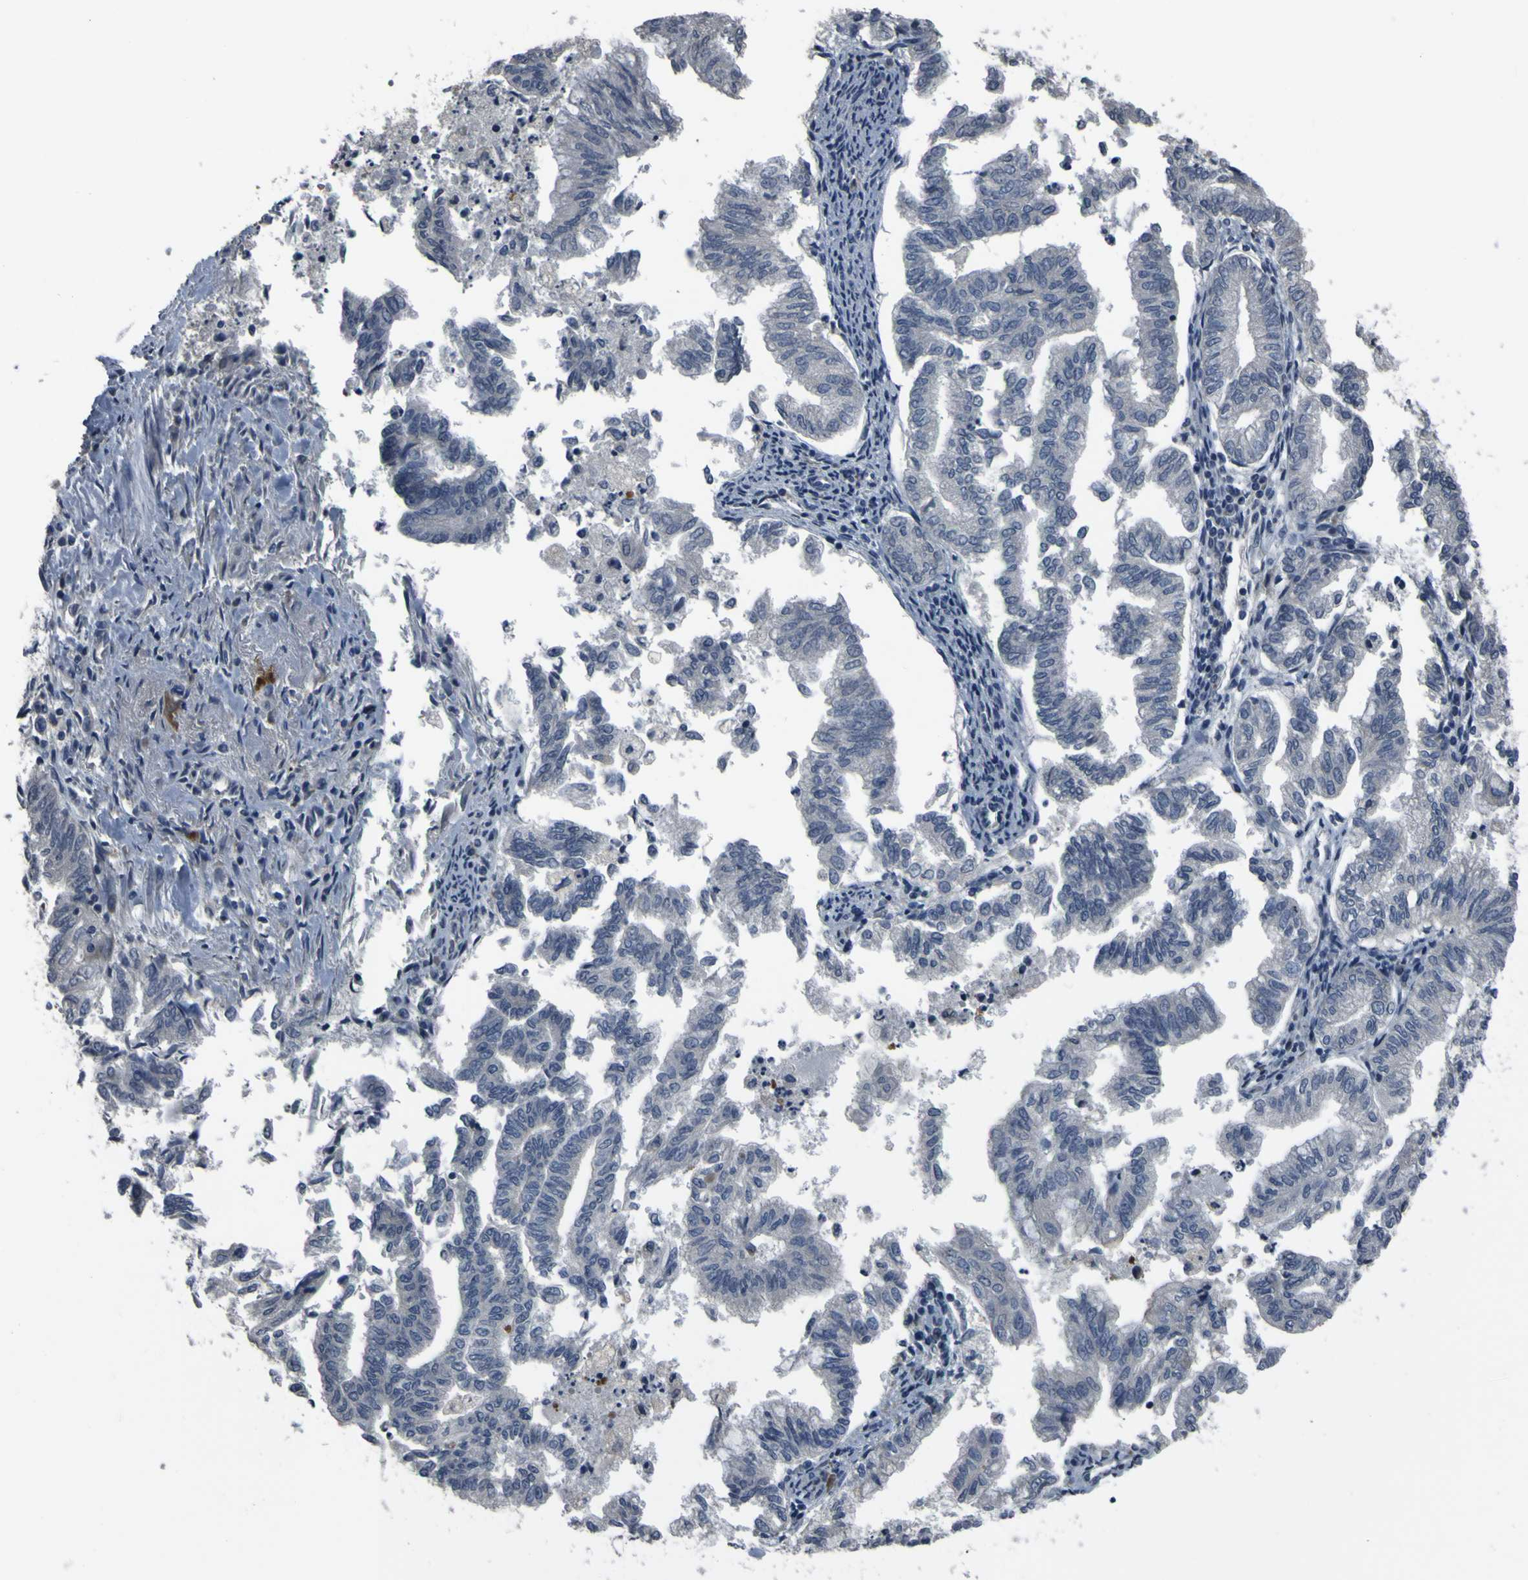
{"staining": {"intensity": "negative", "quantity": "none", "location": "none"}, "tissue": "endometrial cancer", "cell_type": "Tumor cells", "image_type": "cancer", "snomed": [{"axis": "morphology", "description": "Necrosis, NOS"}, {"axis": "morphology", "description": "Adenocarcinoma, NOS"}, {"axis": "topography", "description": "Endometrium"}], "caption": "Tumor cells are negative for brown protein staining in endometrial adenocarcinoma.", "gene": "GRAMD1A", "patient": {"sex": "female", "age": 79}}